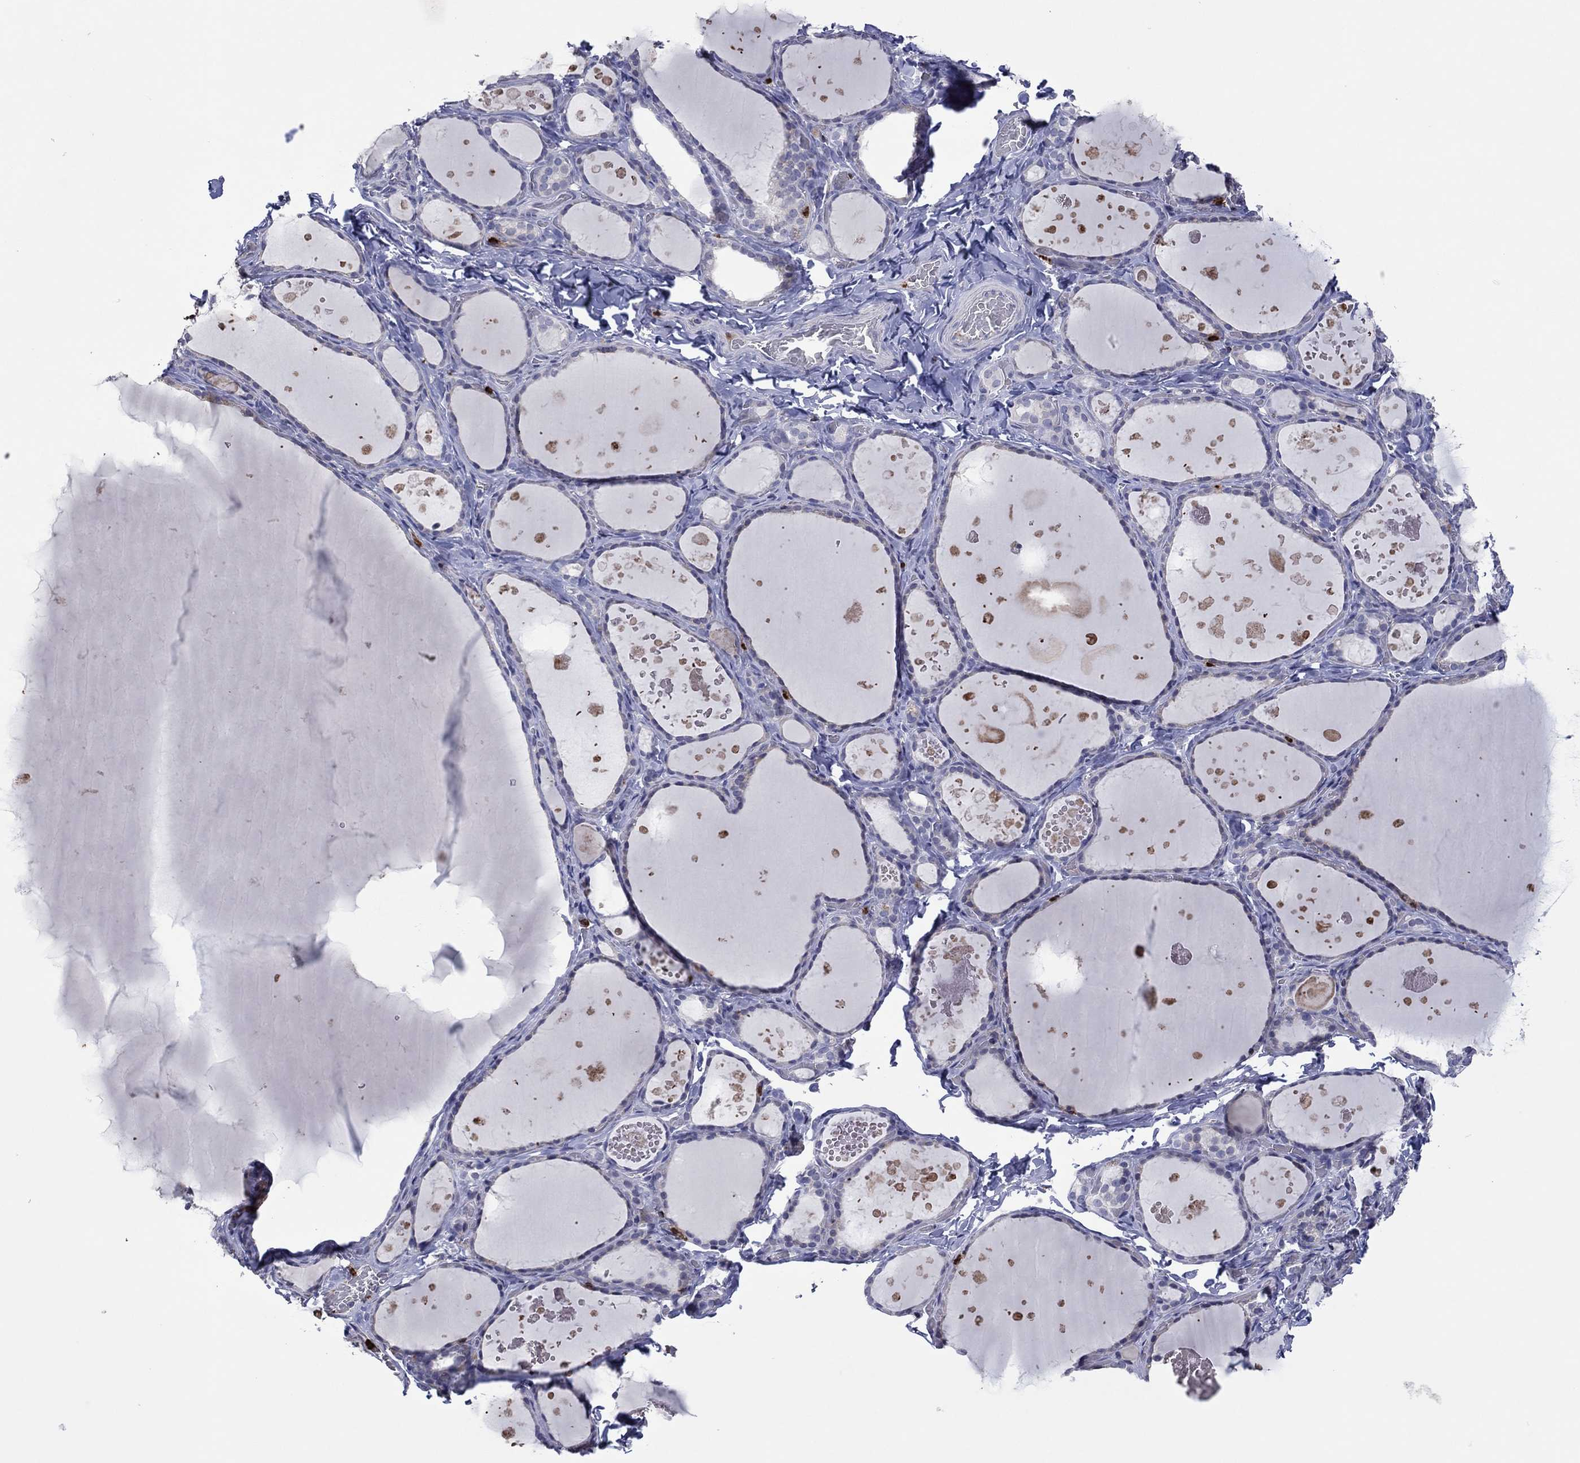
{"staining": {"intensity": "negative", "quantity": "none", "location": "none"}, "tissue": "thyroid gland", "cell_type": "Glandular cells", "image_type": "normal", "snomed": [{"axis": "morphology", "description": "Normal tissue, NOS"}, {"axis": "topography", "description": "Thyroid gland"}], "caption": "IHC micrograph of normal thyroid gland: thyroid gland stained with DAB (3,3'-diaminobenzidine) exhibits no significant protein expression in glandular cells. Brightfield microscopy of IHC stained with DAB (brown) and hematoxylin (blue), captured at high magnification.", "gene": "CCL5", "patient": {"sex": "female", "age": 56}}